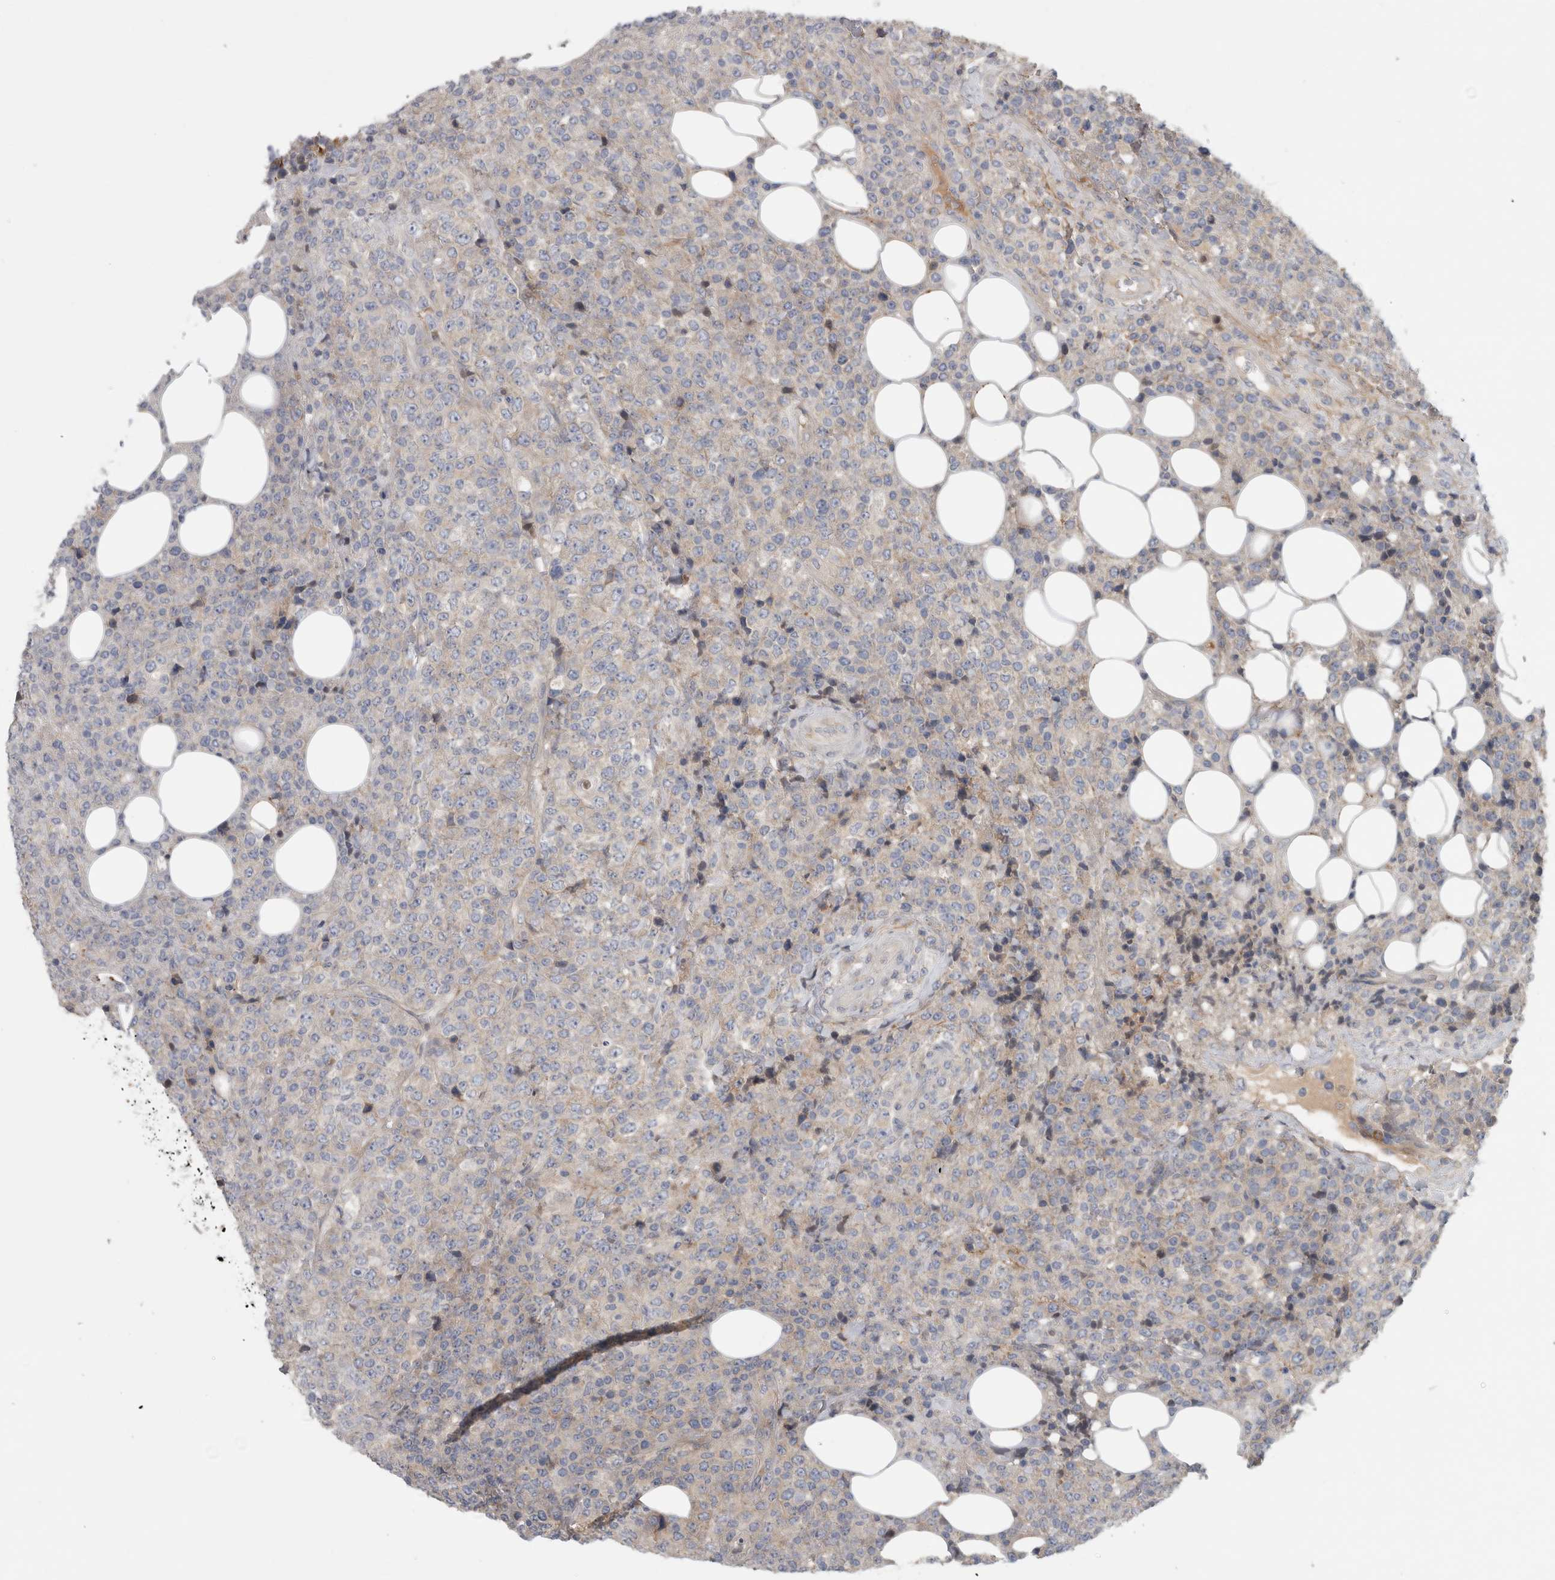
{"staining": {"intensity": "negative", "quantity": "none", "location": "none"}, "tissue": "lymphoma", "cell_type": "Tumor cells", "image_type": "cancer", "snomed": [{"axis": "morphology", "description": "Malignant lymphoma, non-Hodgkin's type, High grade"}, {"axis": "topography", "description": "Lymph node"}], "caption": "This image is of high-grade malignant lymphoma, non-Hodgkin's type stained with immunohistochemistry to label a protein in brown with the nuclei are counter-stained blue. There is no expression in tumor cells.", "gene": "ATXN2", "patient": {"sex": "male", "age": 13}}